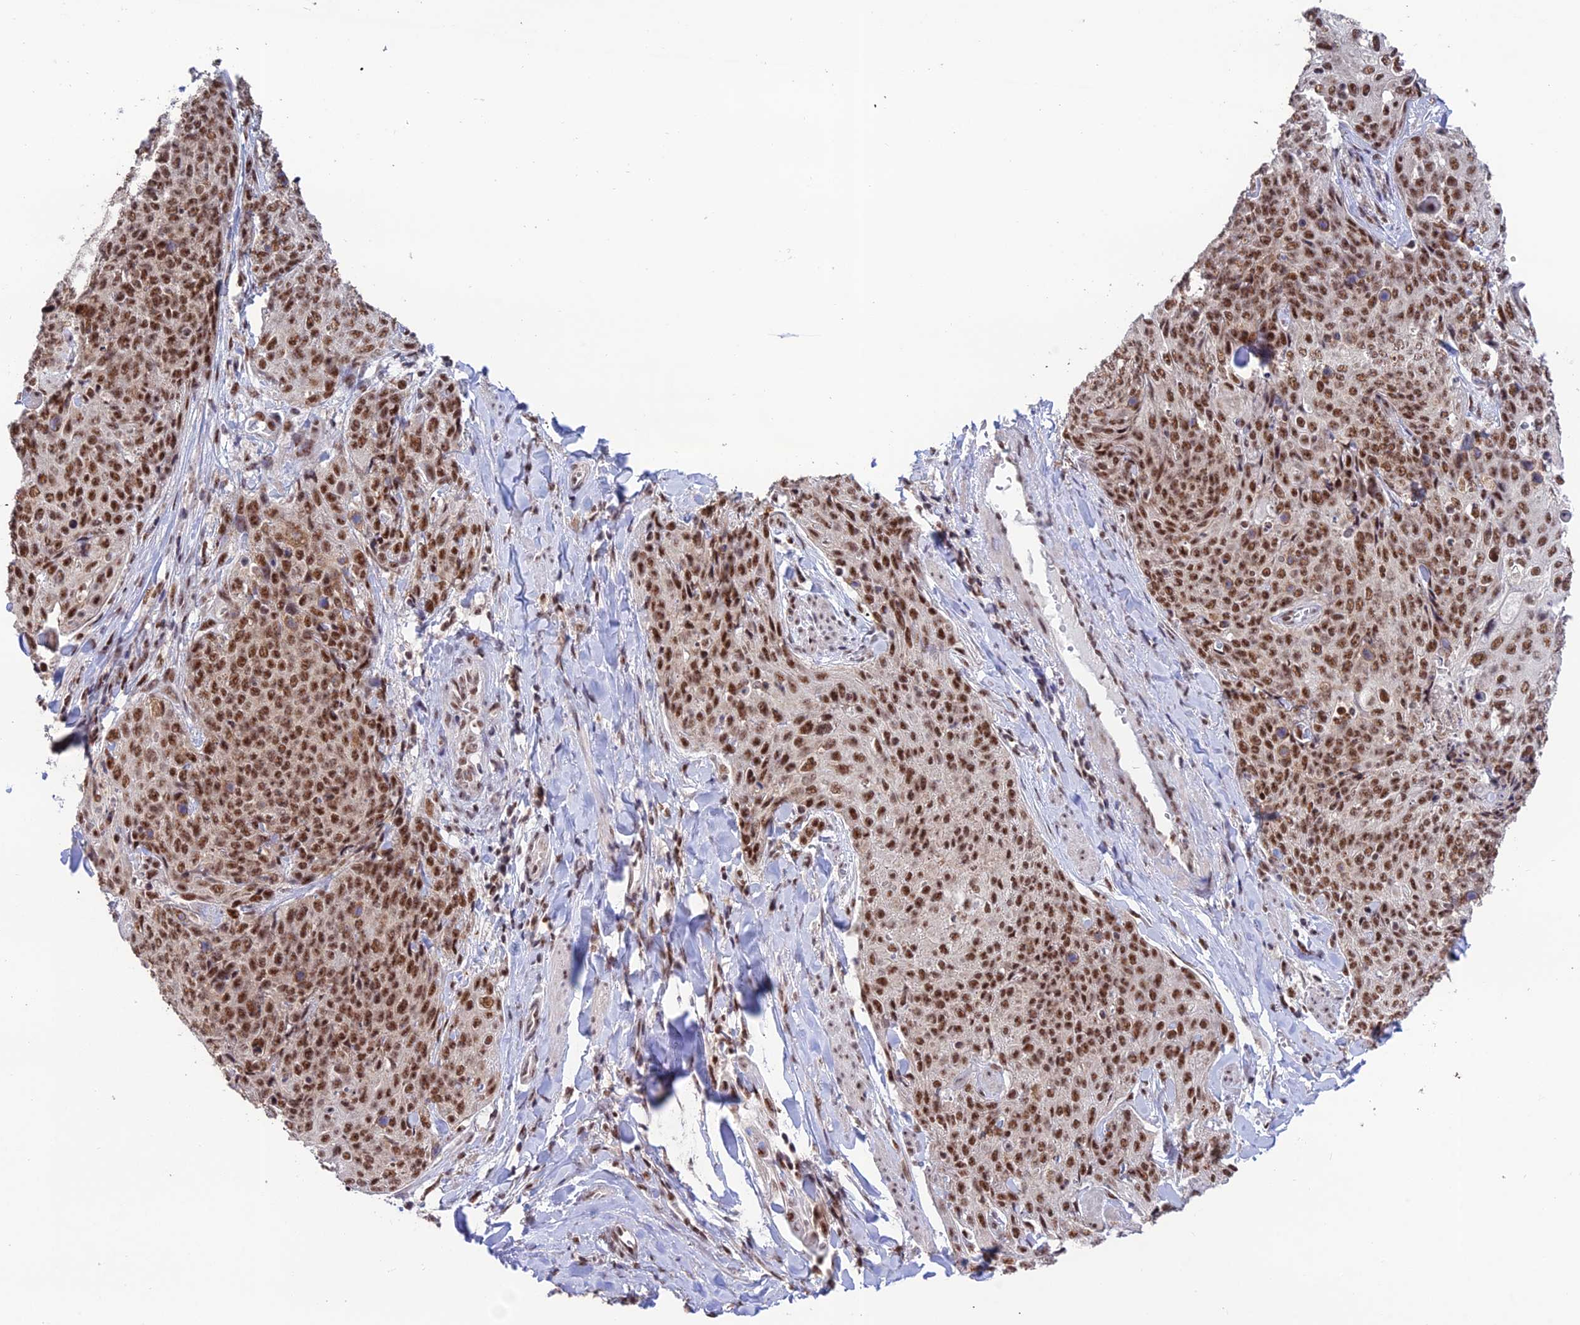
{"staining": {"intensity": "moderate", "quantity": ">75%", "location": "nuclear"}, "tissue": "skin cancer", "cell_type": "Tumor cells", "image_type": "cancer", "snomed": [{"axis": "morphology", "description": "Squamous cell carcinoma, NOS"}, {"axis": "topography", "description": "Skin"}, {"axis": "topography", "description": "Vulva"}], "caption": "DAB immunohistochemical staining of human skin squamous cell carcinoma displays moderate nuclear protein staining in about >75% of tumor cells. Nuclei are stained in blue.", "gene": "THOC7", "patient": {"sex": "female", "age": 85}}